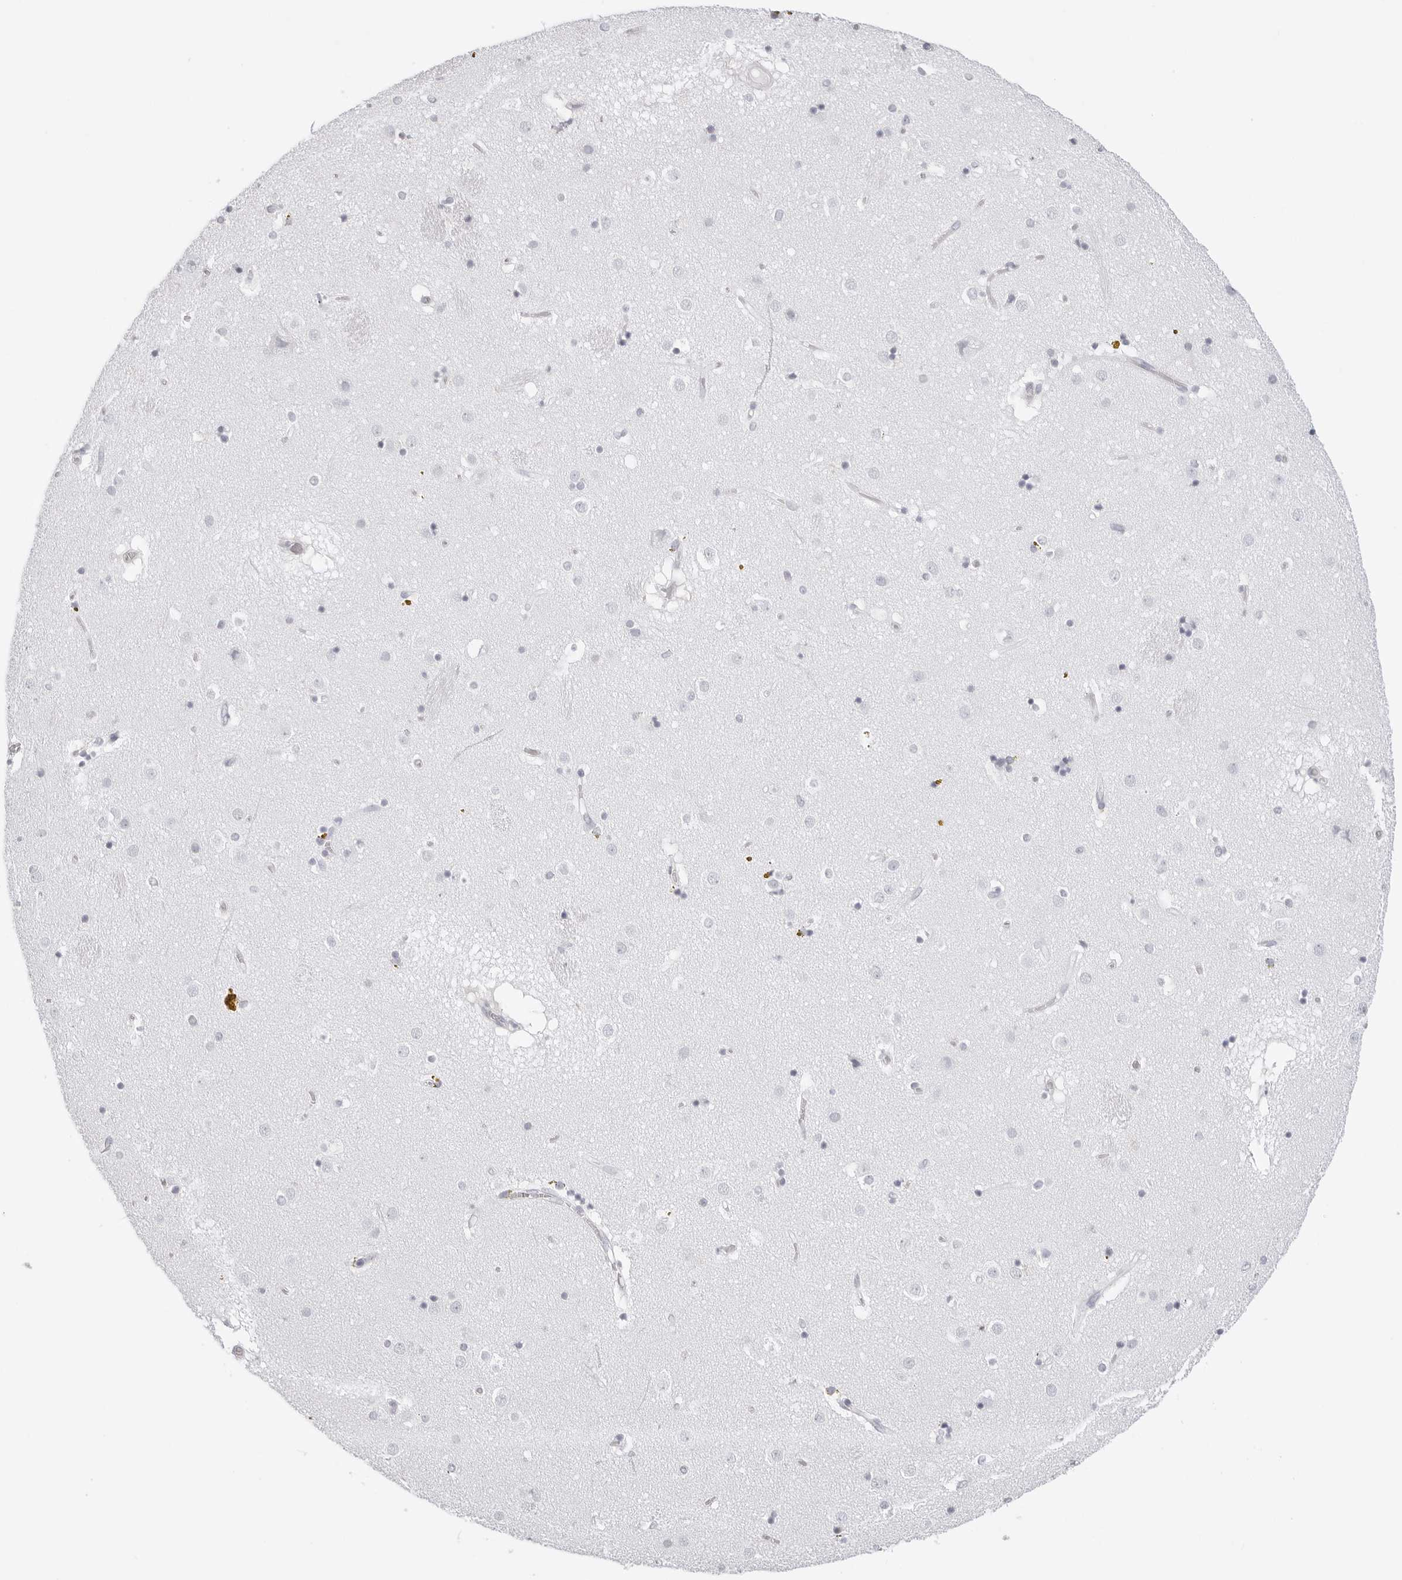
{"staining": {"intensity": "negative", "quantity": "none", "location": "none"}, "tissue": "caudate", "cell_type": "Glial cells", "image_type": "normal", "snomed": [{"axis": "morphology", "description": "Normal tissue, NOS"}, {"axis": "topography", "description": "Lateral ventricle wall"}], "caption": "DAB (3,3'-diaminobenzidine) immunohistochemical staining of benign caudate demonstrates no significant staining in glial cells.", "gene": "AGMAT", "patient": {"sex": "male", "age": 70}}